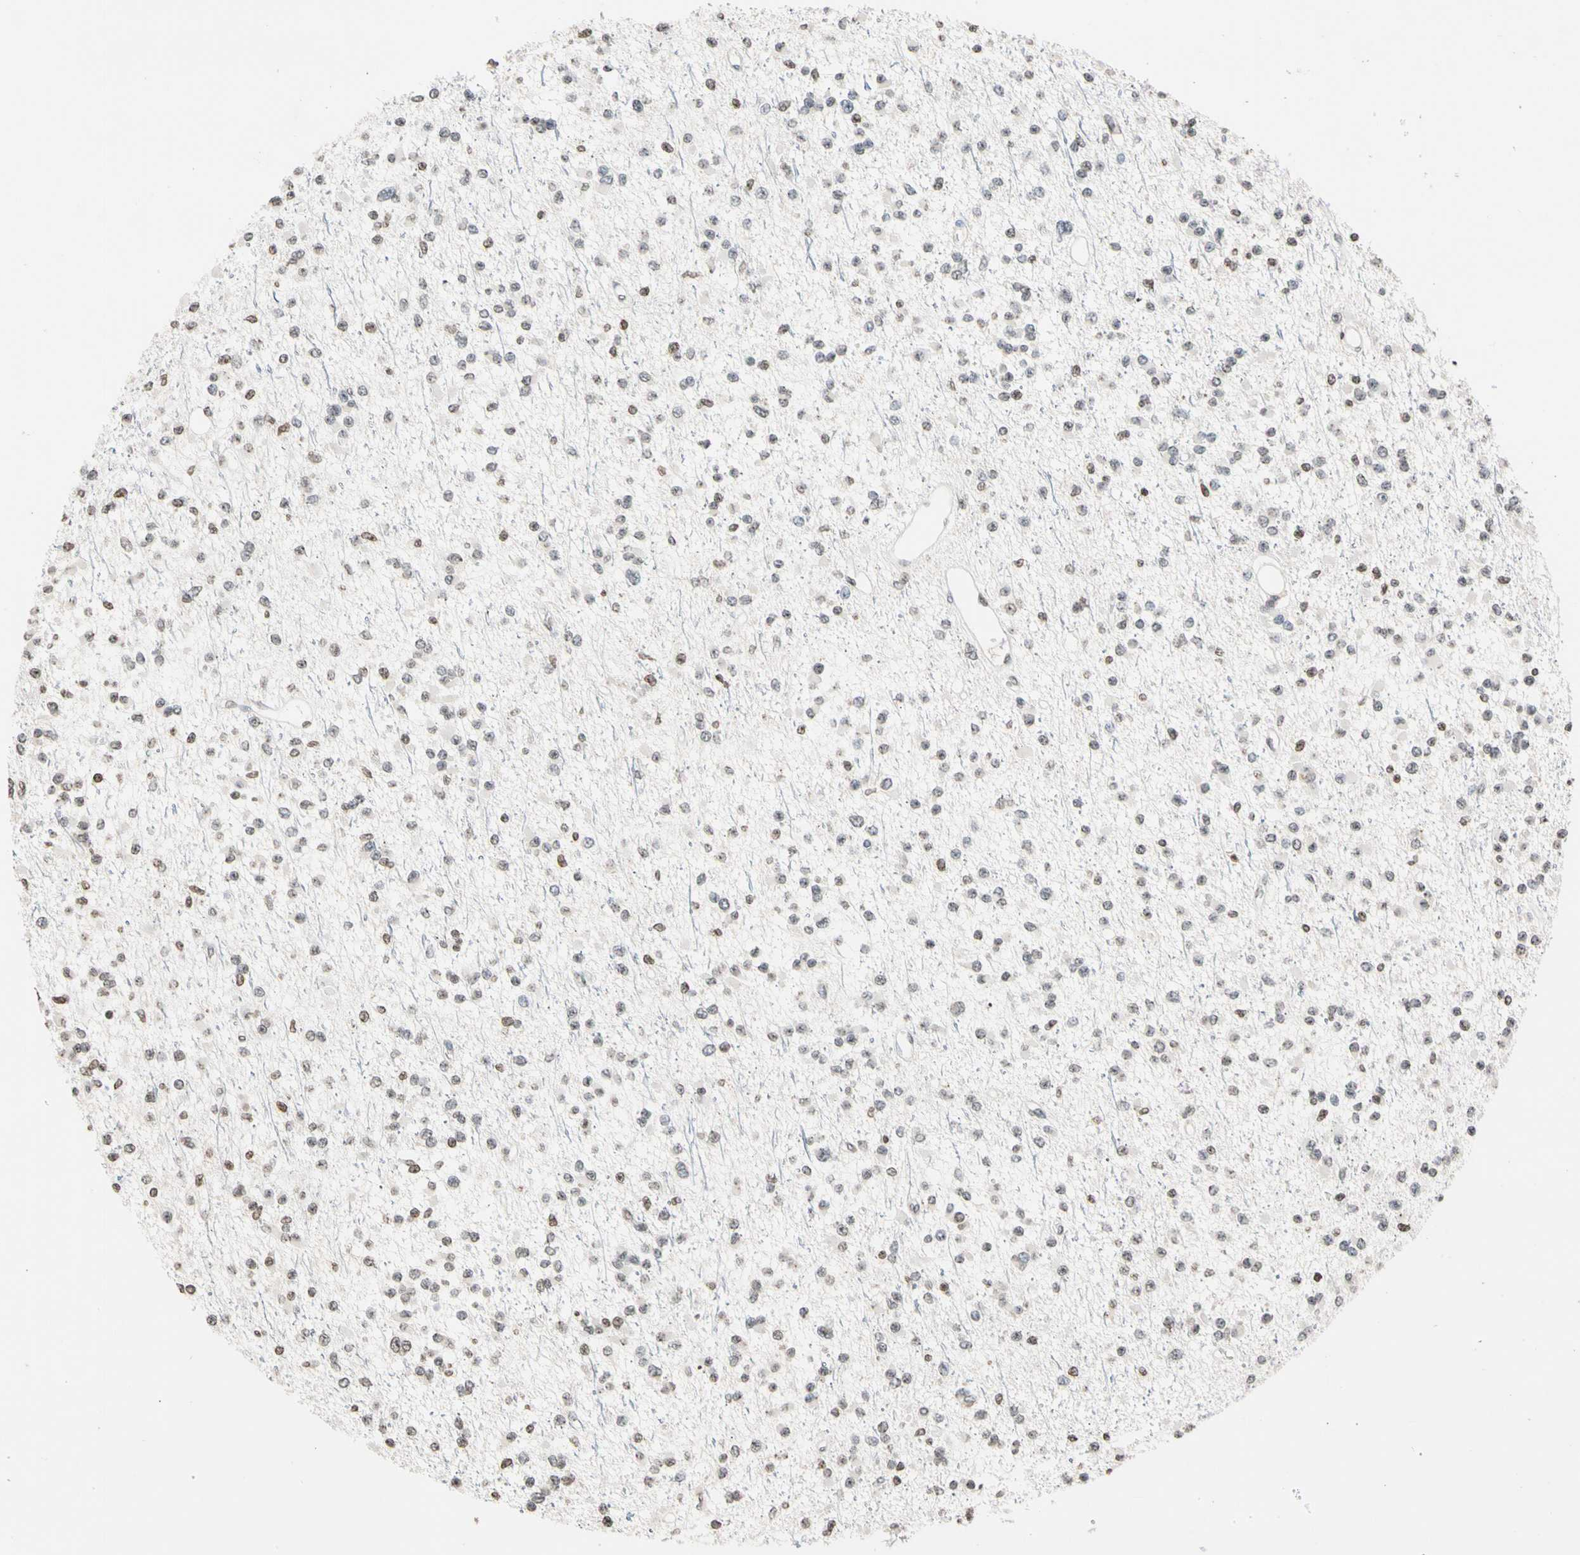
{"staining": {"intensity": "negative", "quantity": "none", "location": "none"}, "tissue": "glioma", "cell_type": "Tumor cells", "image_type": "cancer", "snomed": [{"axis": "morphology", "description": "Glioma, malignant, Low grade"}, {"axis": "topography", "description": "Brain"}], "caption": "Protein analysis of low-grade glioma (malignant) displays no significant positivity in tumor cells.", "gene": "GPX4", "patient": {"sex": "female", "age": 22}}